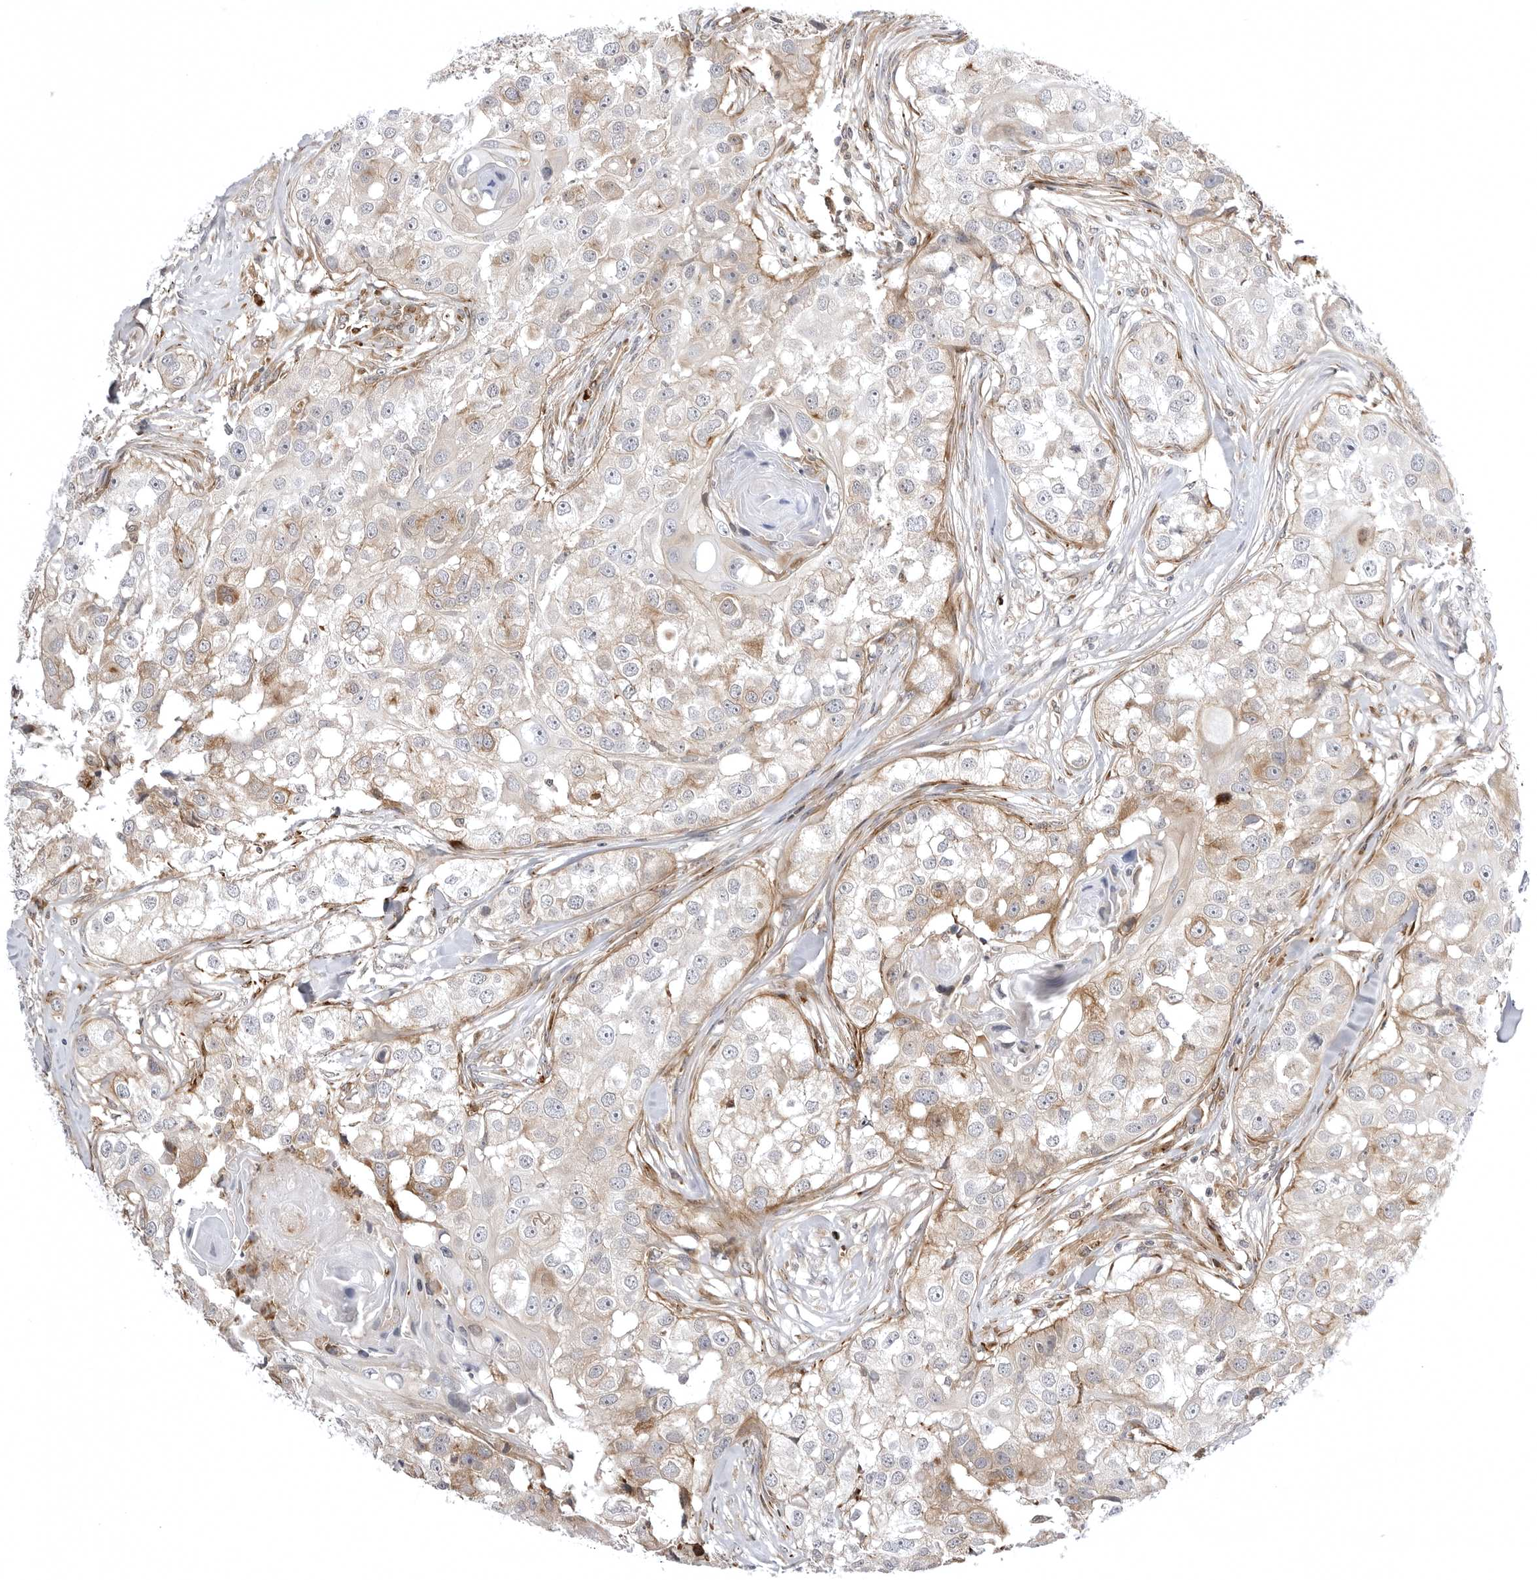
{"staining": {"intensity": "weak", "quantity": ">75%", "location": "cytoplasmic/membranous"}, "tissue": "head and neck cancer", "cell_type": "Tumor cells", "image_type": "cancer", "snomed": [{"axis": "morphology", "description": "Normal tissue, NOS"}, {"axis": "morphology", "description": "Squamous cell carcinoma, NOS"}, {"axis": "topography", "description": "Skeletal muscle"}, {"axis": "topography", "description": "Head-Neck"}], "caption": "Squamous cell carcinoma (head and neck) was stained to show a protein in brown. There is low levels of weak cytoplasmic/membranous staining in approximately >75% of tumor cells. The staining is performed using DAB brown chromogen to label protein expression. The nuclei are counter-stained blue using hematoxylin.", "gene": "ARL5A", "patient": {"sex": "male", "age": 51}}